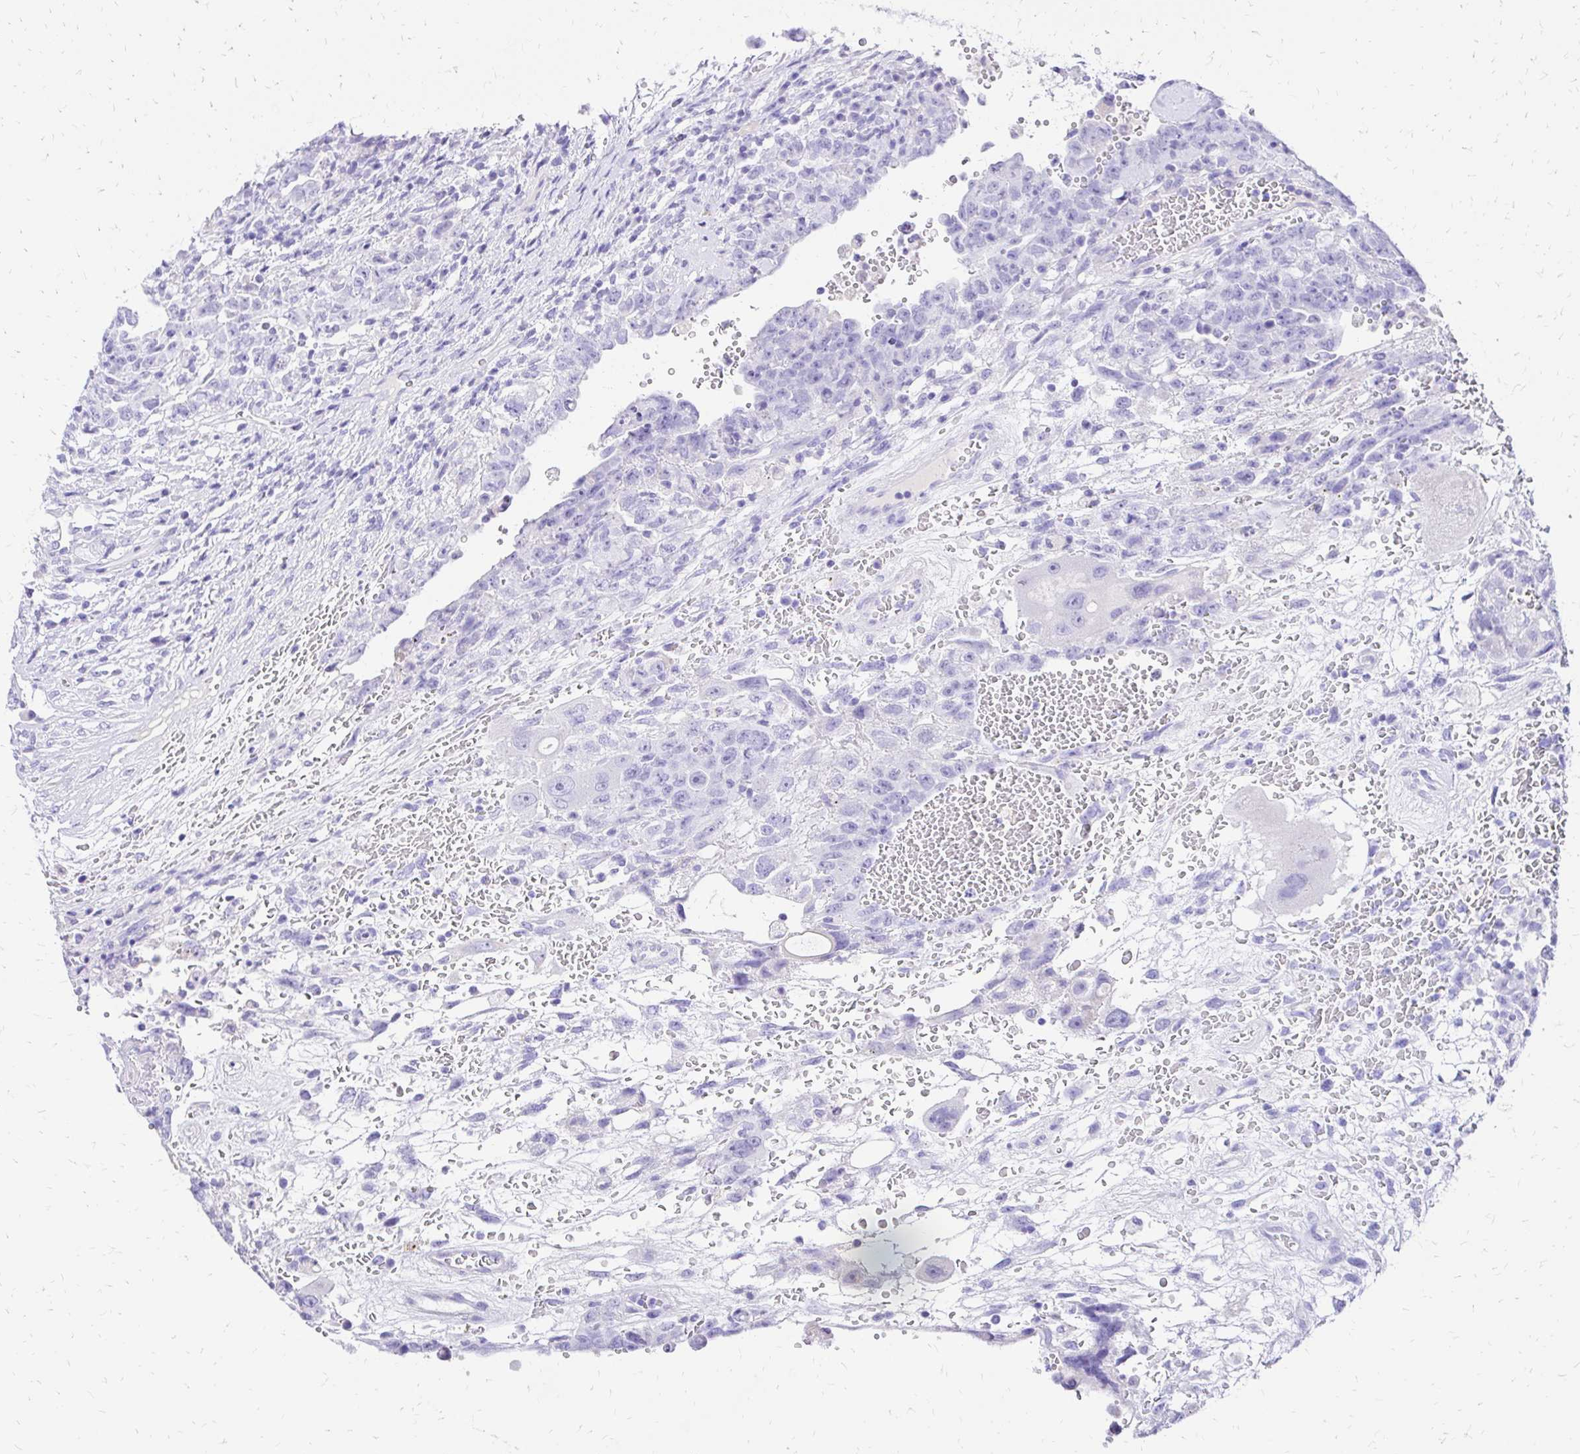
{"staining": {"intensity": "negative", "quantity": "none", "location": "none"}, "tissue": "testis cancer", "cell_type": "Tumor cells", "image_type": "cancer", "snomed": [{"axis": "morphology", "description": "Carcinoma, Embryonal, NOS"}, {"axis": "topography", "description": "Testis"}], "caption": "Testis cancer stained for a protein using immunohistochemistry (IHC) displays no staining tumor cells.", "gene": "S100G", "patient": {"sex": "male", "age": 26}}